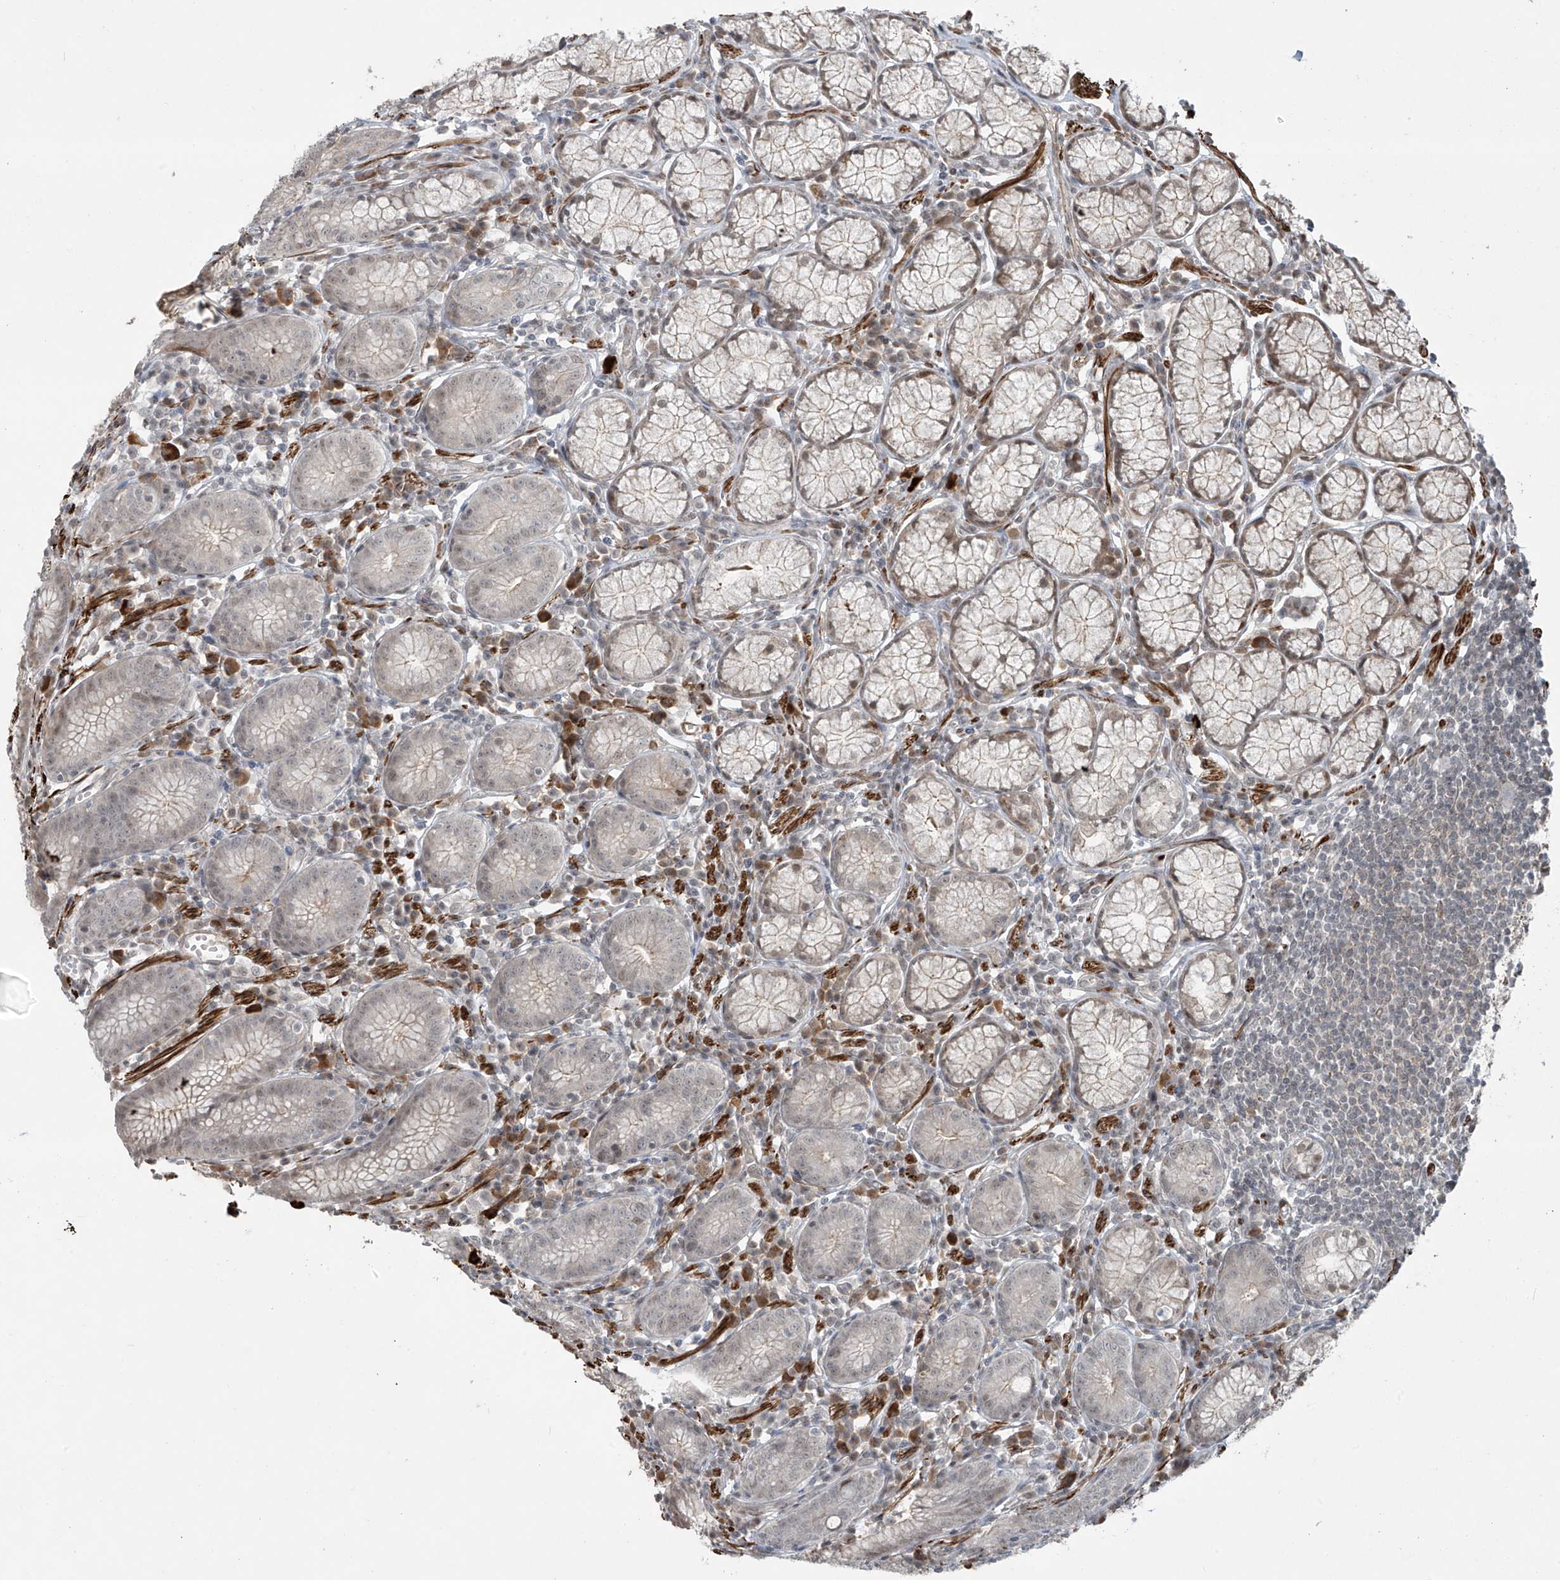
{"staining": {"intensity": "moderate", "quantity": "<25%", "location": "cytoplasmic/membranous,nuclear"}, "tissue": "stomach", "cell_type": "Glandular cells", "image_type": "normal", "snomed": [{"axis": "morphology", "description": "Normal tissue, NOS"}, {"axis": "topography", "description": "Stomach"}], "caption": "This micrograph demonstrates unremarkable stomach stained with IHC to label a protein in brown. The cytoplasmic/membranous,nuclear of glandular cells show moderate positivity for the protein. Nuclei are counter-stained blue.", "gene": "RASGEF1A", "patient": {"sex": "male", "age": 55}}